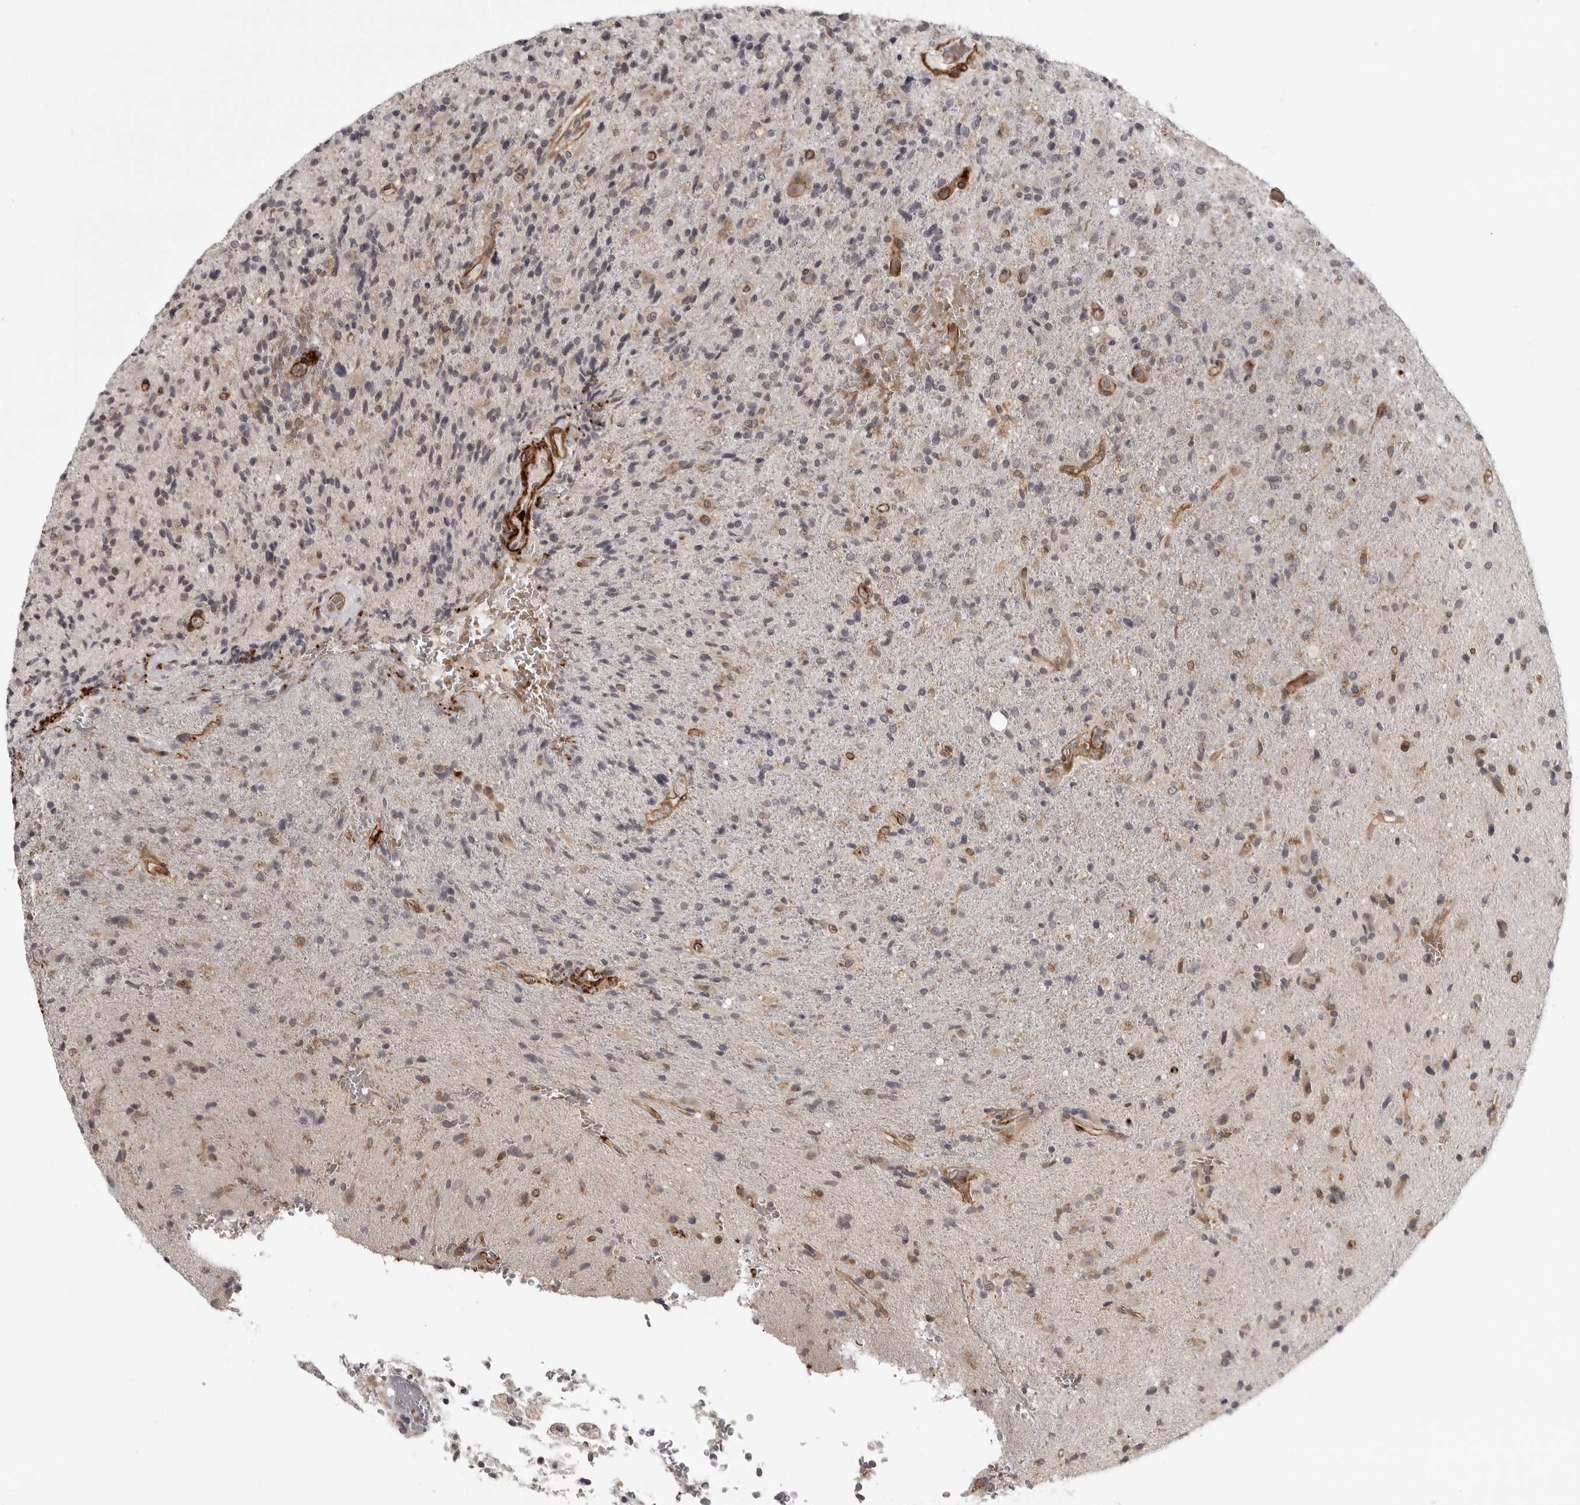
{"staining": {"intensity": "weak", "quantity": "<25%", "location": "cytoplasmic/membranous"}, "tissue": "glioma", "cell_type": "Tumor cells", "image_type": "cancer", "snomed": [{"axis": "morphology", "description": "Glioma, malignant, High grade"}, {"axis": "topography", "description": "Brain"}], "caption": "A high-resolution photomicrograph shows immunohistochemistry staining of malignant glioma (high-grade), which demonstrates no significant positivity in tumor cells.", "gene": "TUT4", "patient": {"sex": "male", "age": 72}}